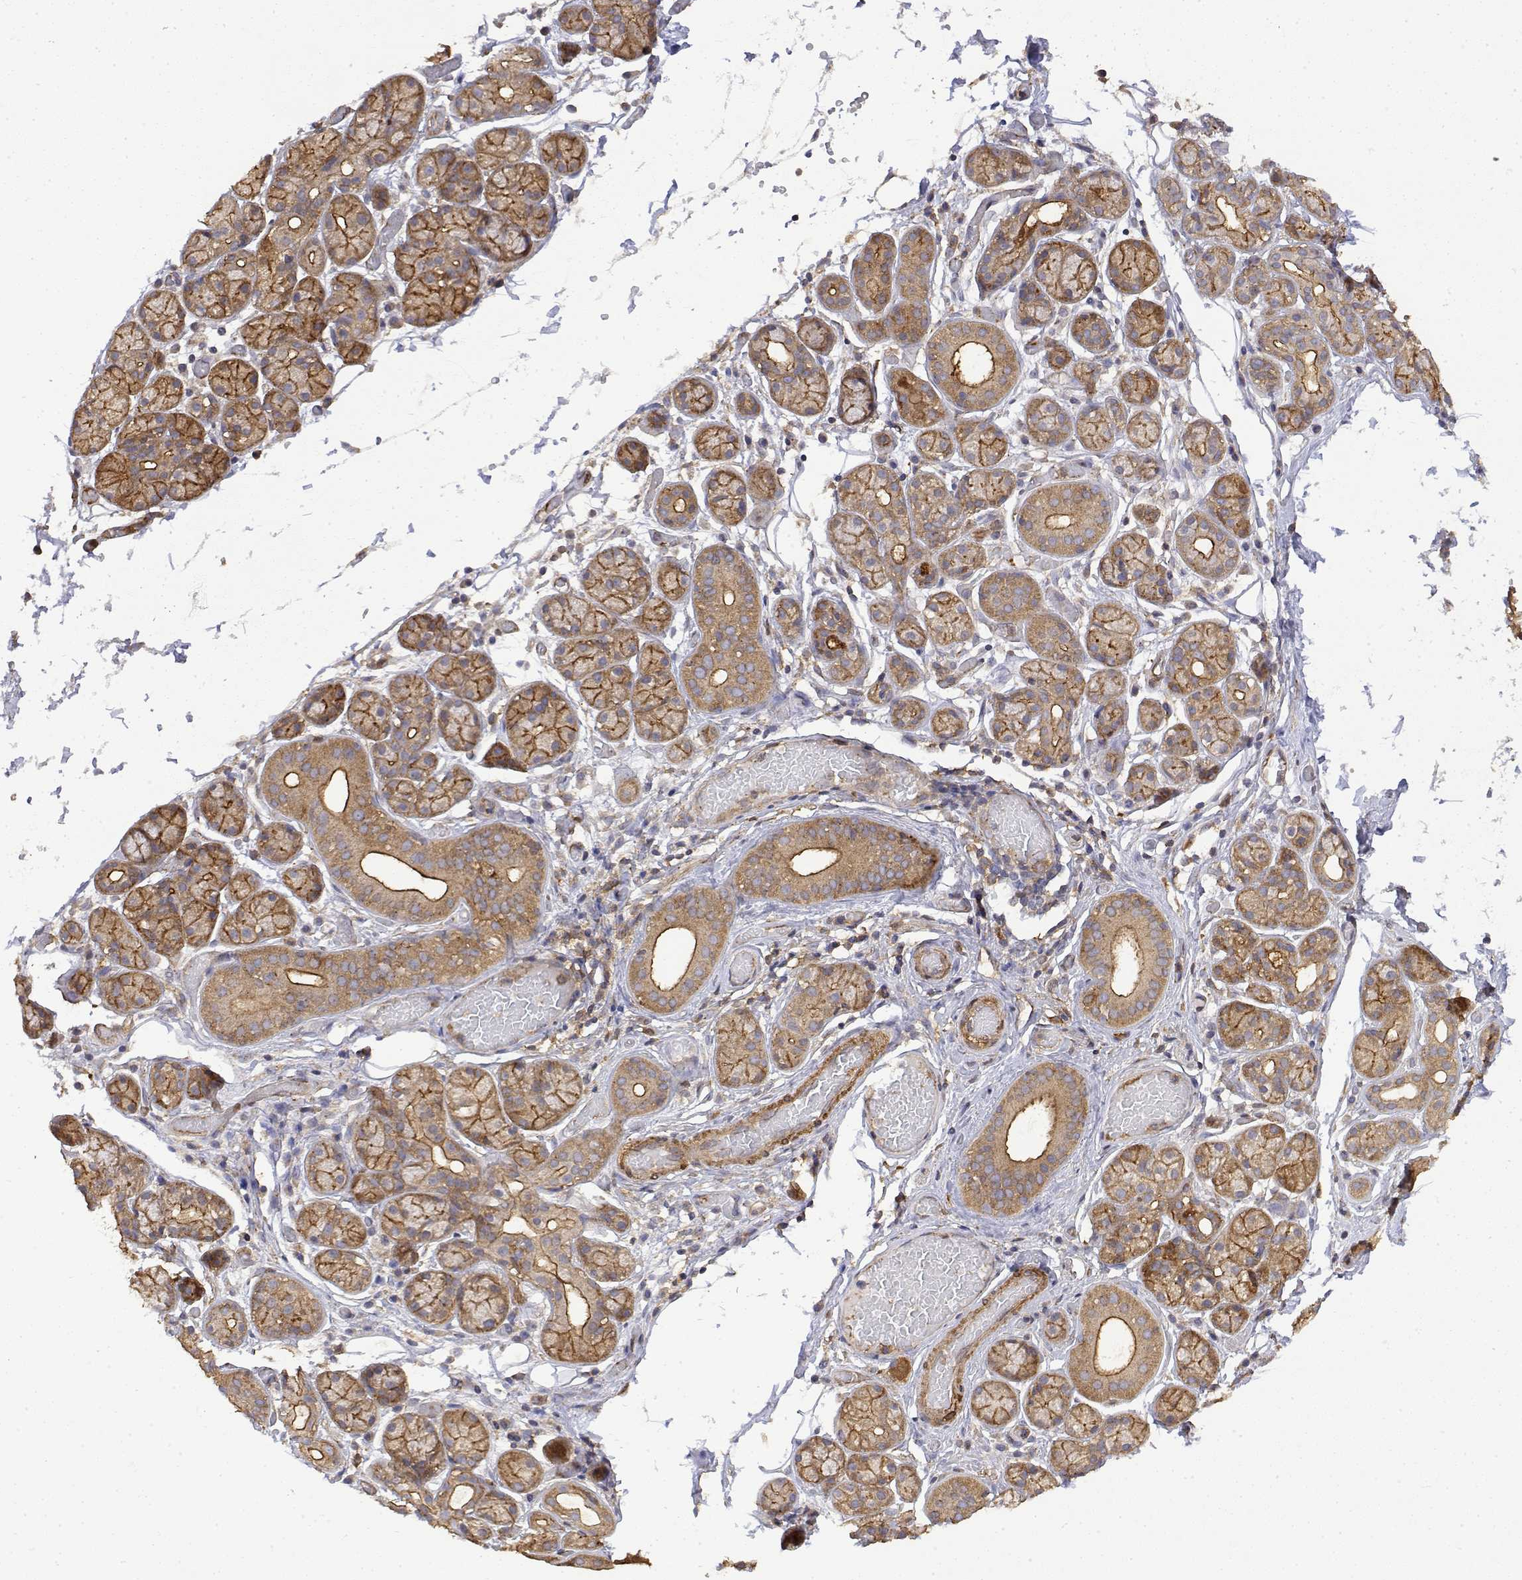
{"staining": {"intensity": "moderate", "quantity": ">75%", "location": "cytoplasmic/membranous"}, "tissue": "salivary gland", "cell_type": "Glandular cells", "image_type": "normal", "snomed": [{"axis": "morphology", "description": "Normal tissue, NOS"}, {"axis": "topography", "description": "Salivary gland"}, {"axis": "topography", "description": "Peripheral nerve tissue"}], "caption": "The histopathology image displays a brown stain indicating the presence of a protein in the cytoplasmic/membranous of glandular cells in salivary gland. (Brightfield microscopy of DAB IHC at high magnification).", "gene": "PACSIN2", "patient": {"sex": "male", "age": 71}}